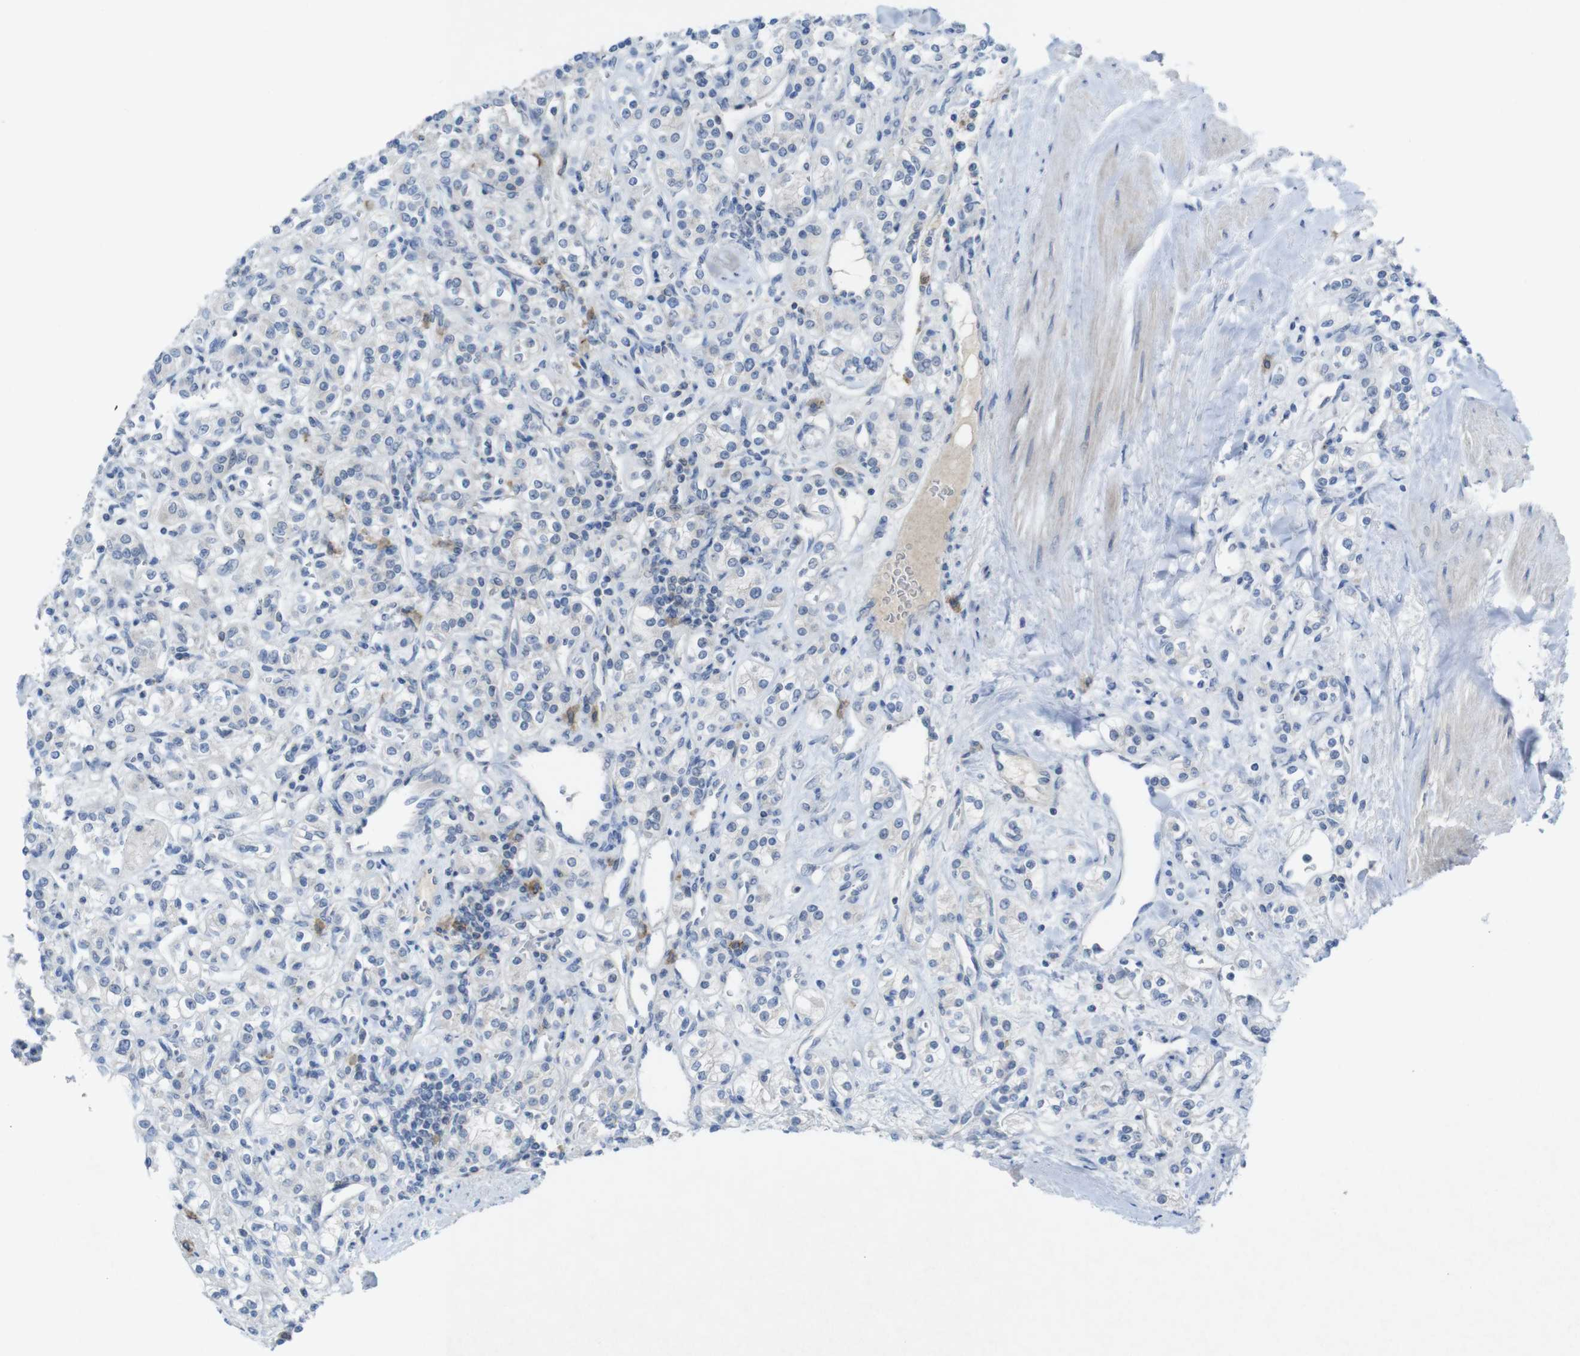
{"staining": {"intensity": "negative", "quantity": "none", "location": "none"}, "tissue": "renal cancer", "cell_type": "Tumor cells", "image_type": "cancer", "snomed": [{"axis": "morphology", "description": "Adenocarcinoma, NOS"}, {"axis": "topography", "description": "Kidney"}], "caption": "This histopathology image is of adenocarcinoma (renal) stained with IHC to label a protein in brown with the nuclei are counter-stained blue. There is no positivity in tumor cells. (DAB immunohistochemistry, high magnification).", "gene": "SLAMF7", "patient": {"sex": "male", "age": 77}}